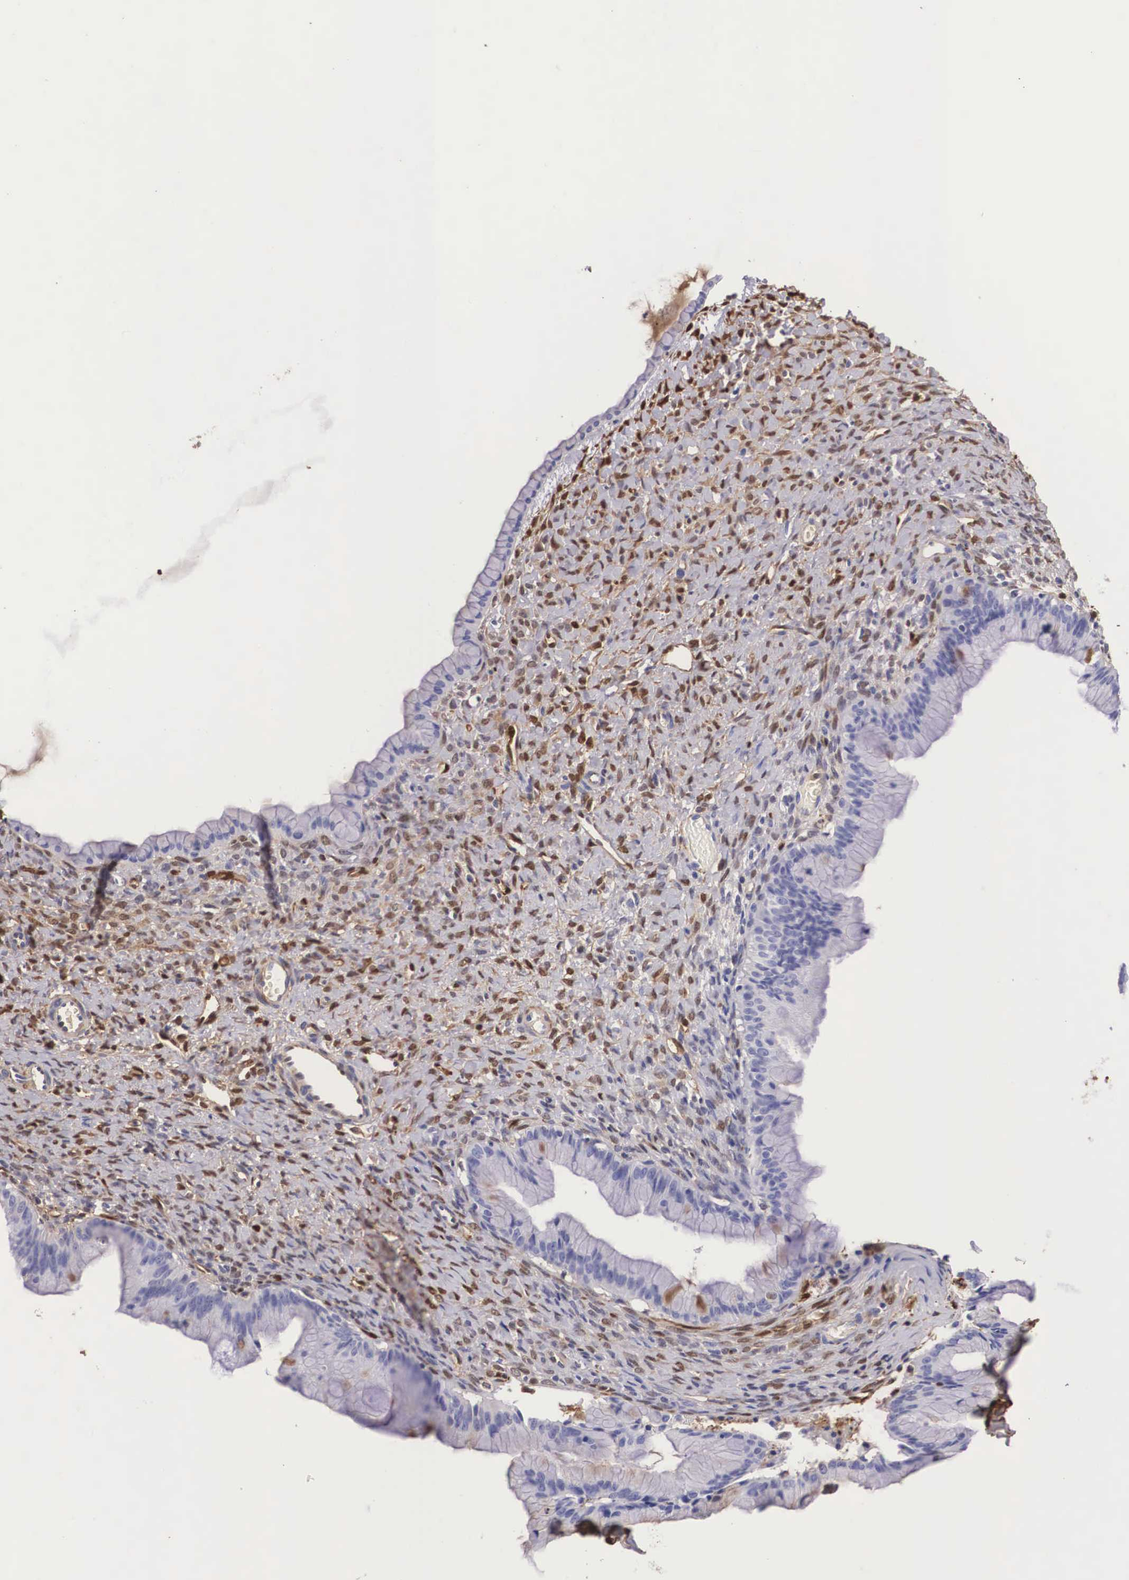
{"staining": {"intensity": "negative", "quantity": "none", "location": "none"}, "tissue": "ovarian cancer", "cell_type": "Tumor cells", "image_type": "cancer", "snomed": [{"axis": "morphology", "description": "Cystadenocarcinoma, mucinous, NOS"}, {"axis": "topography", "description": "Ovary"}], "caption": "Immunohistochemistry histopathology image of neoplastic tissue: mucinous cystadenocarcinoma (ovarian) stained with DAB (3,3'-diaminobenzidine) displays no significant protein expression in tumor cells.", "gene": "LGALS1", "patient": {"sex": "female", "age": 25}}